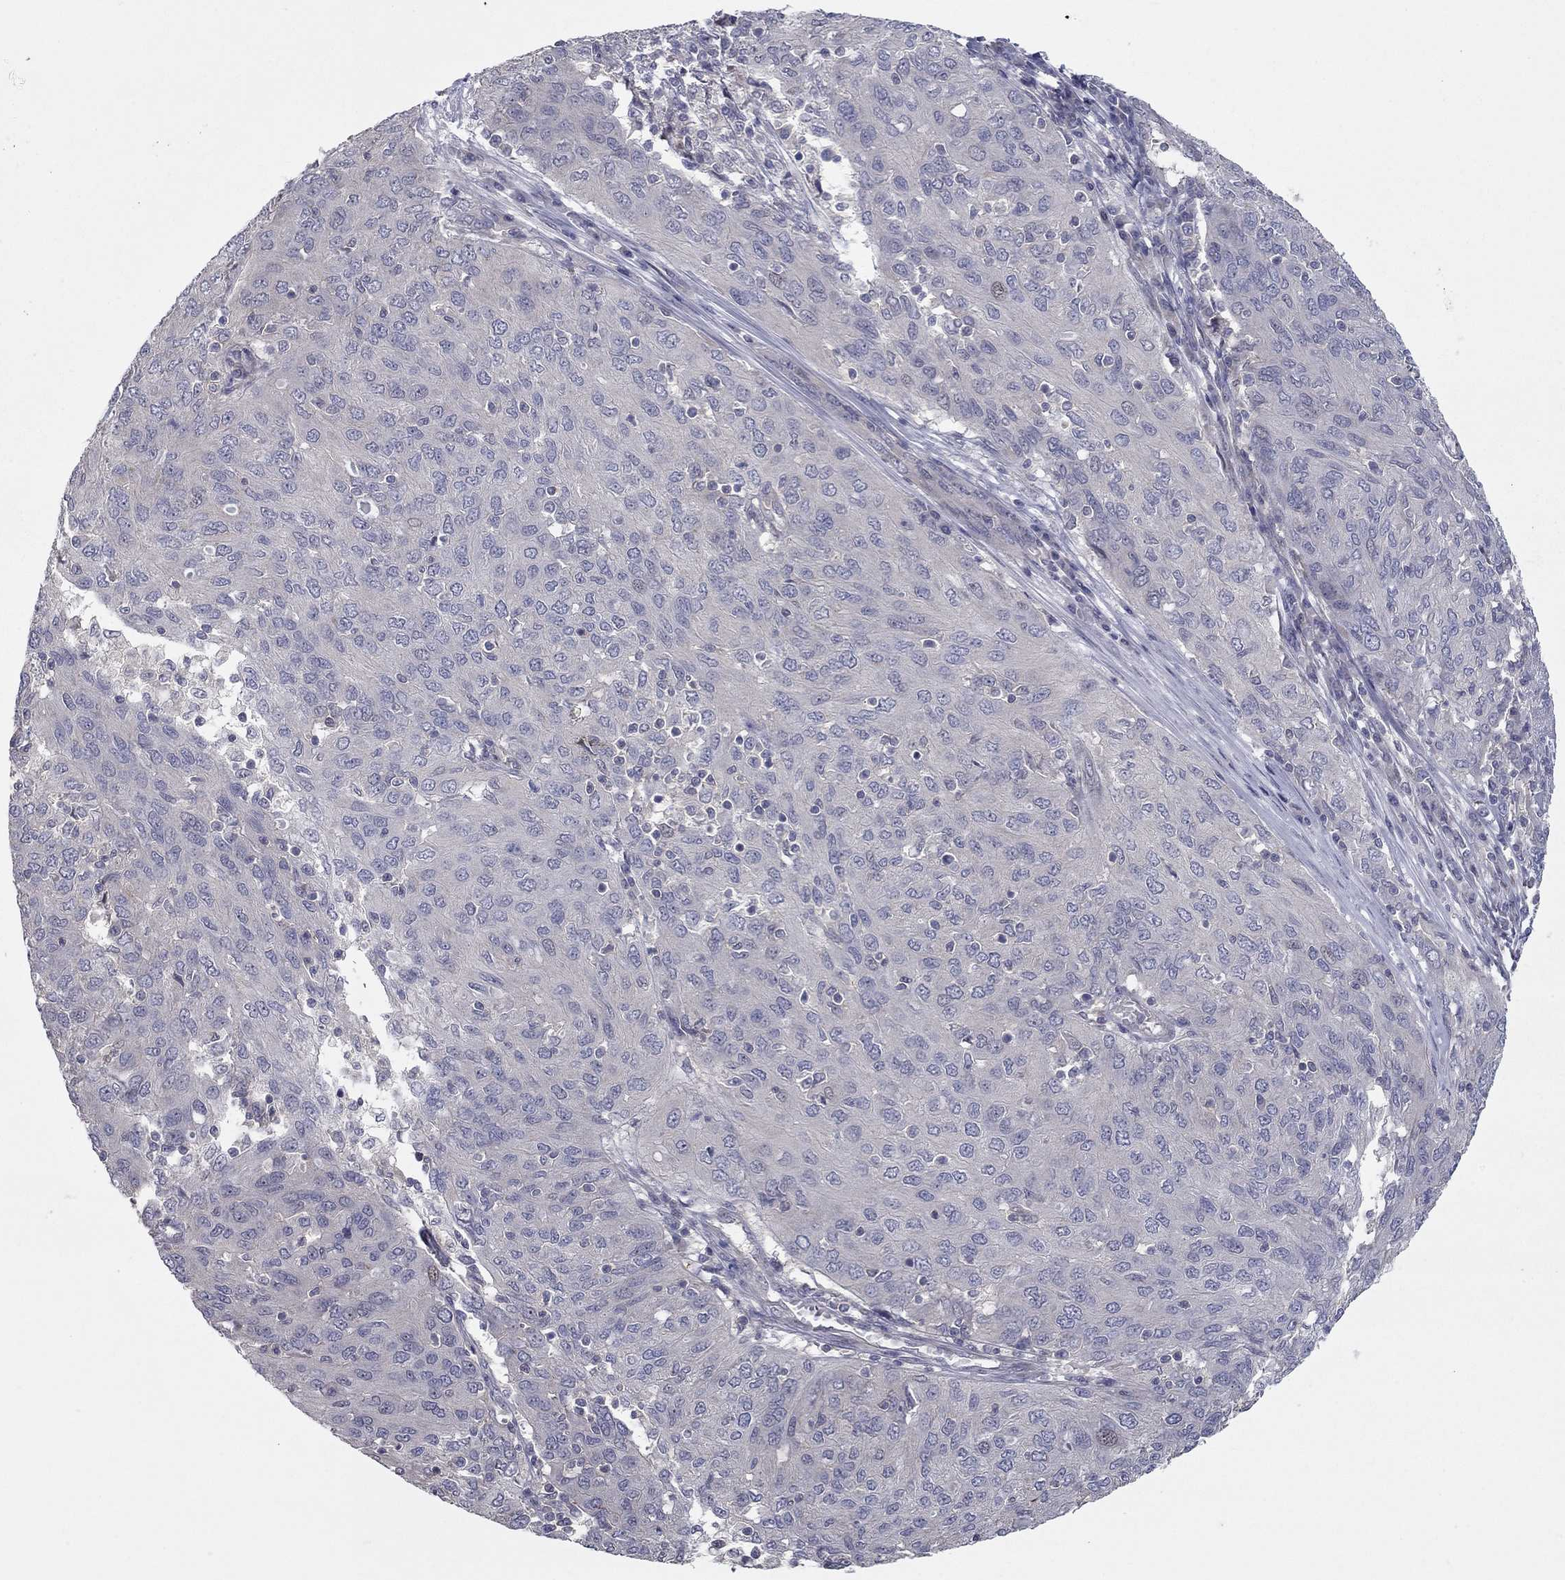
{"staining": {"intensity": "negative", "quantity": "none", "location": "none"}, "tissue": "ovarian cancer", "cell_type": "Tumor cells", "image_type": "cancer", "snomed": [{"axis": "morphology", "description": "Carcinoma, endometroid"}, {"axis": "topography", "description": "Ovary"}], "caption": "Ovarian cancer (endometroid carcinoma) stained for a protein using IHC exhibits no positivity tumor cells.", "gene": "DUSP7", "patient": {"sex": "female", "age": 50}}